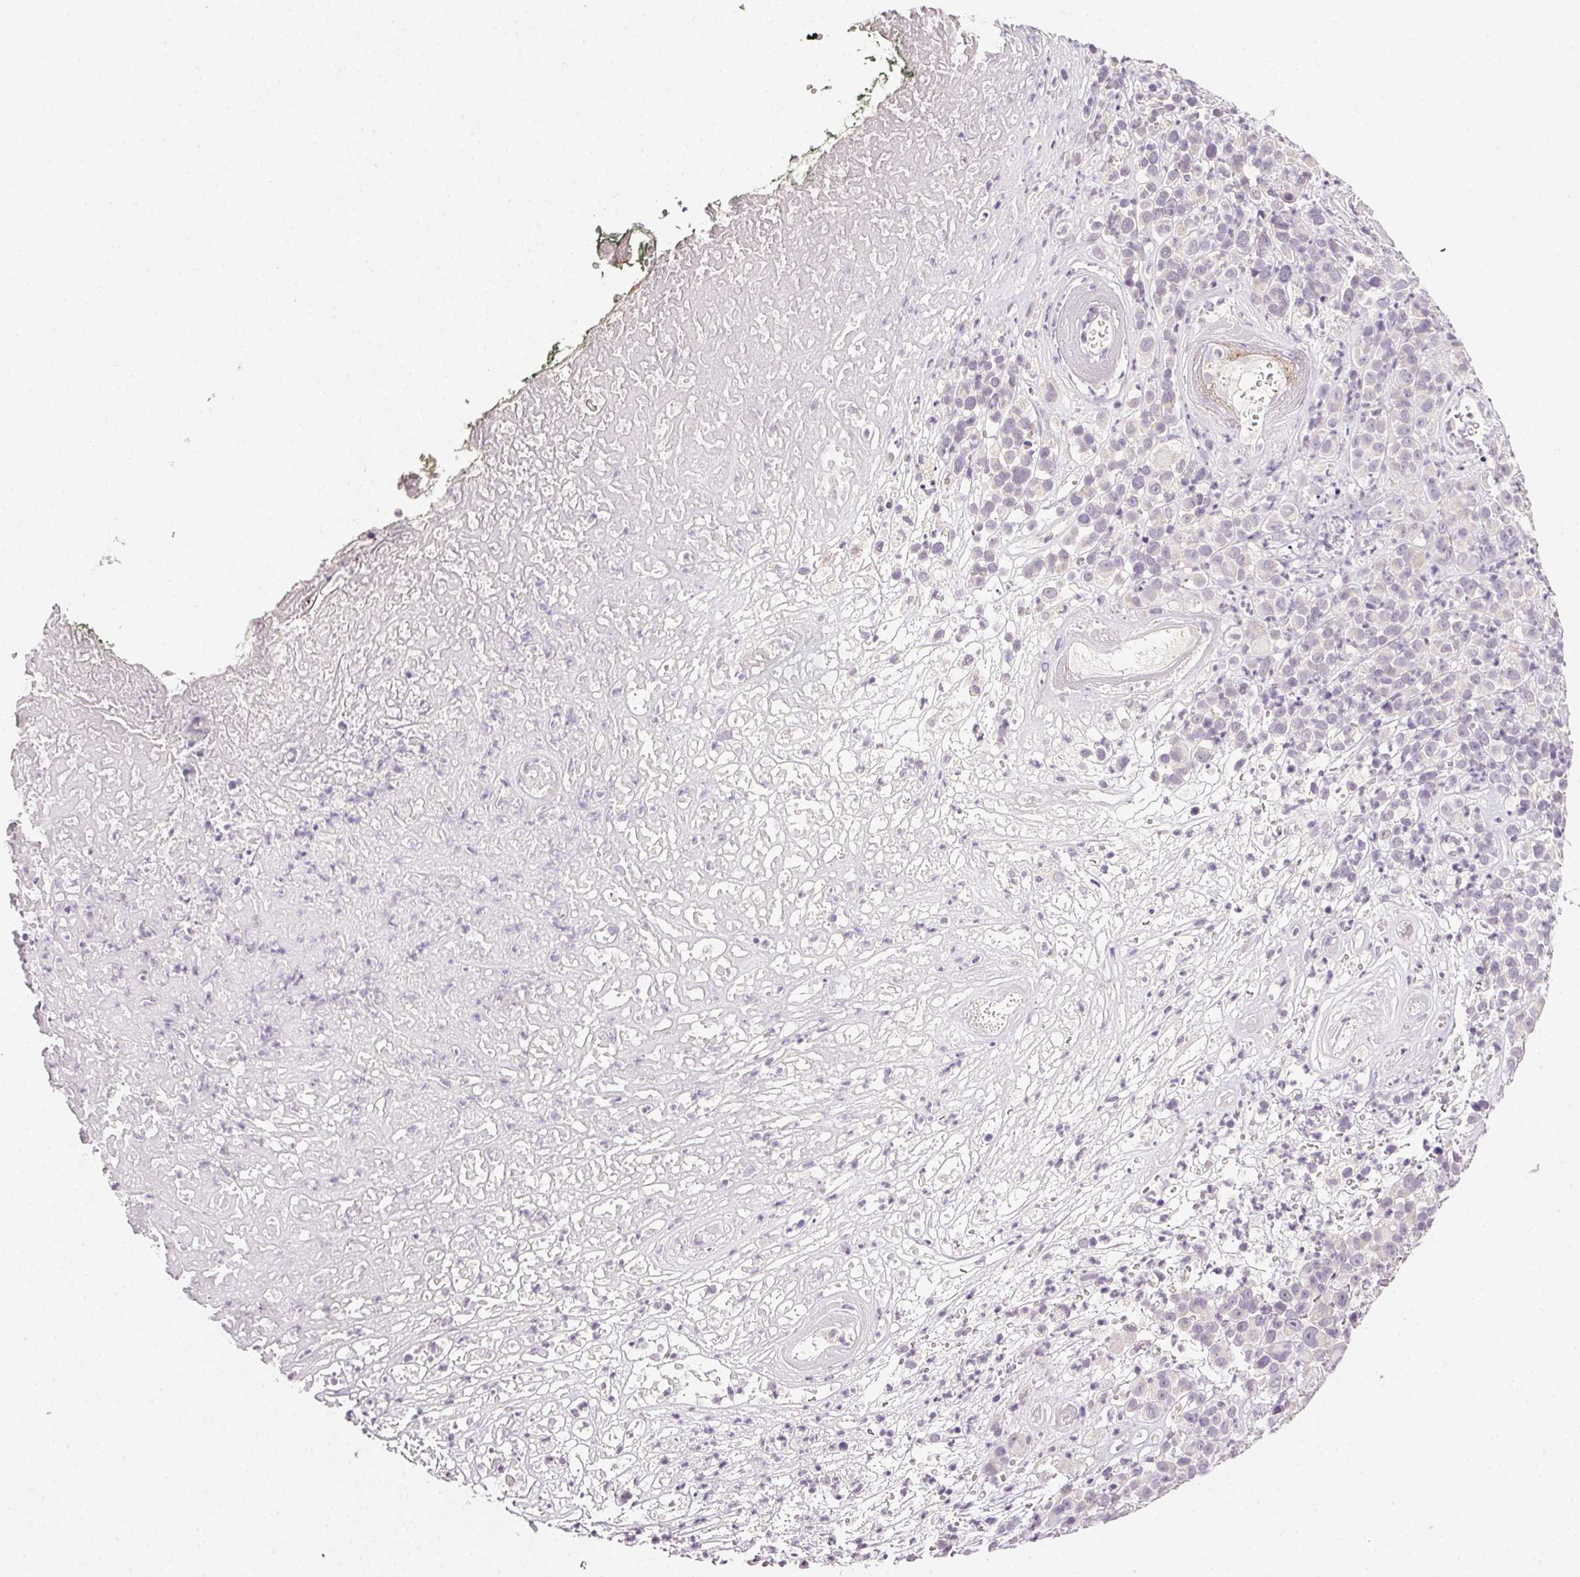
{"staining": {"intensity": "negative", "quantity": "none", "location": "none"}, "tissue": "melanoma", "cell_type": "Tumor cells", "image_type": "cancer", "snomed": [{"axis": "morphology", "description": "Malignant melanoma, NOS"}, {"axis": "topography", "description": "Skin"}, {"axis": "topography", "description": "Skin of back"}], "caption": "A micrograph of human malignant melanoma is negative for staining in tumor cells. Nuclei are stained in blue.", "gene": "PLCB1", "patient": {"sex": "male", "age": 91}}